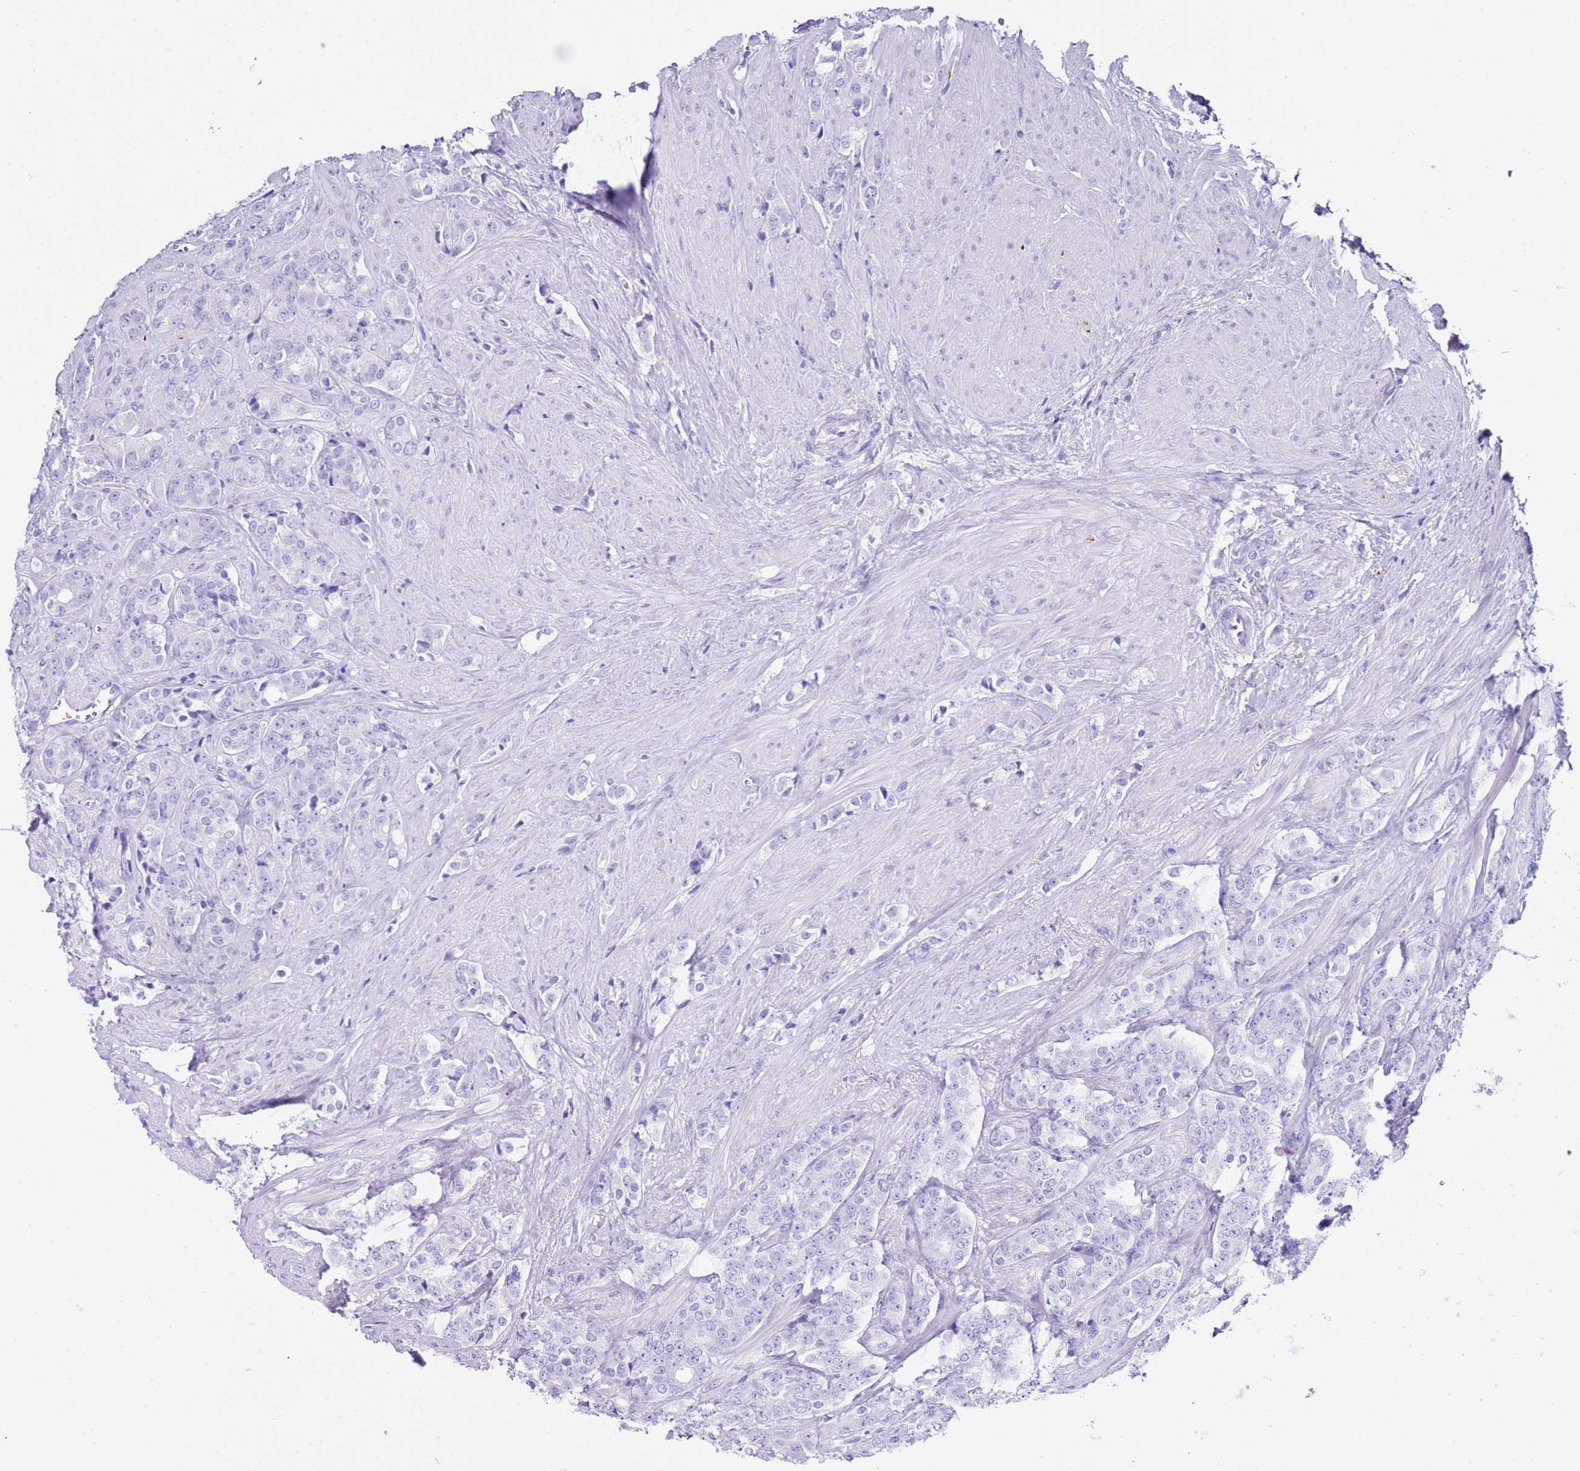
{"staining": {"intensity": "negative", "quantity": "none", "location": "none"}, "tissue": "prostate cancer", "cell_type": "Tumor cells", "image_type": "cancer", "snomed": [{"axis": "morphology", "description": "Adenocarcinoma, High grade"}, {"axis": "topography", "description": "Prostate"}], "caption": "Immunohistochemical staining of adenocarcinoma (high-grade) (prostate) reveals no significant positivity in tumor cells.", "gene": "PTBP2", "patient": {"sex": "male", "age": 62}}